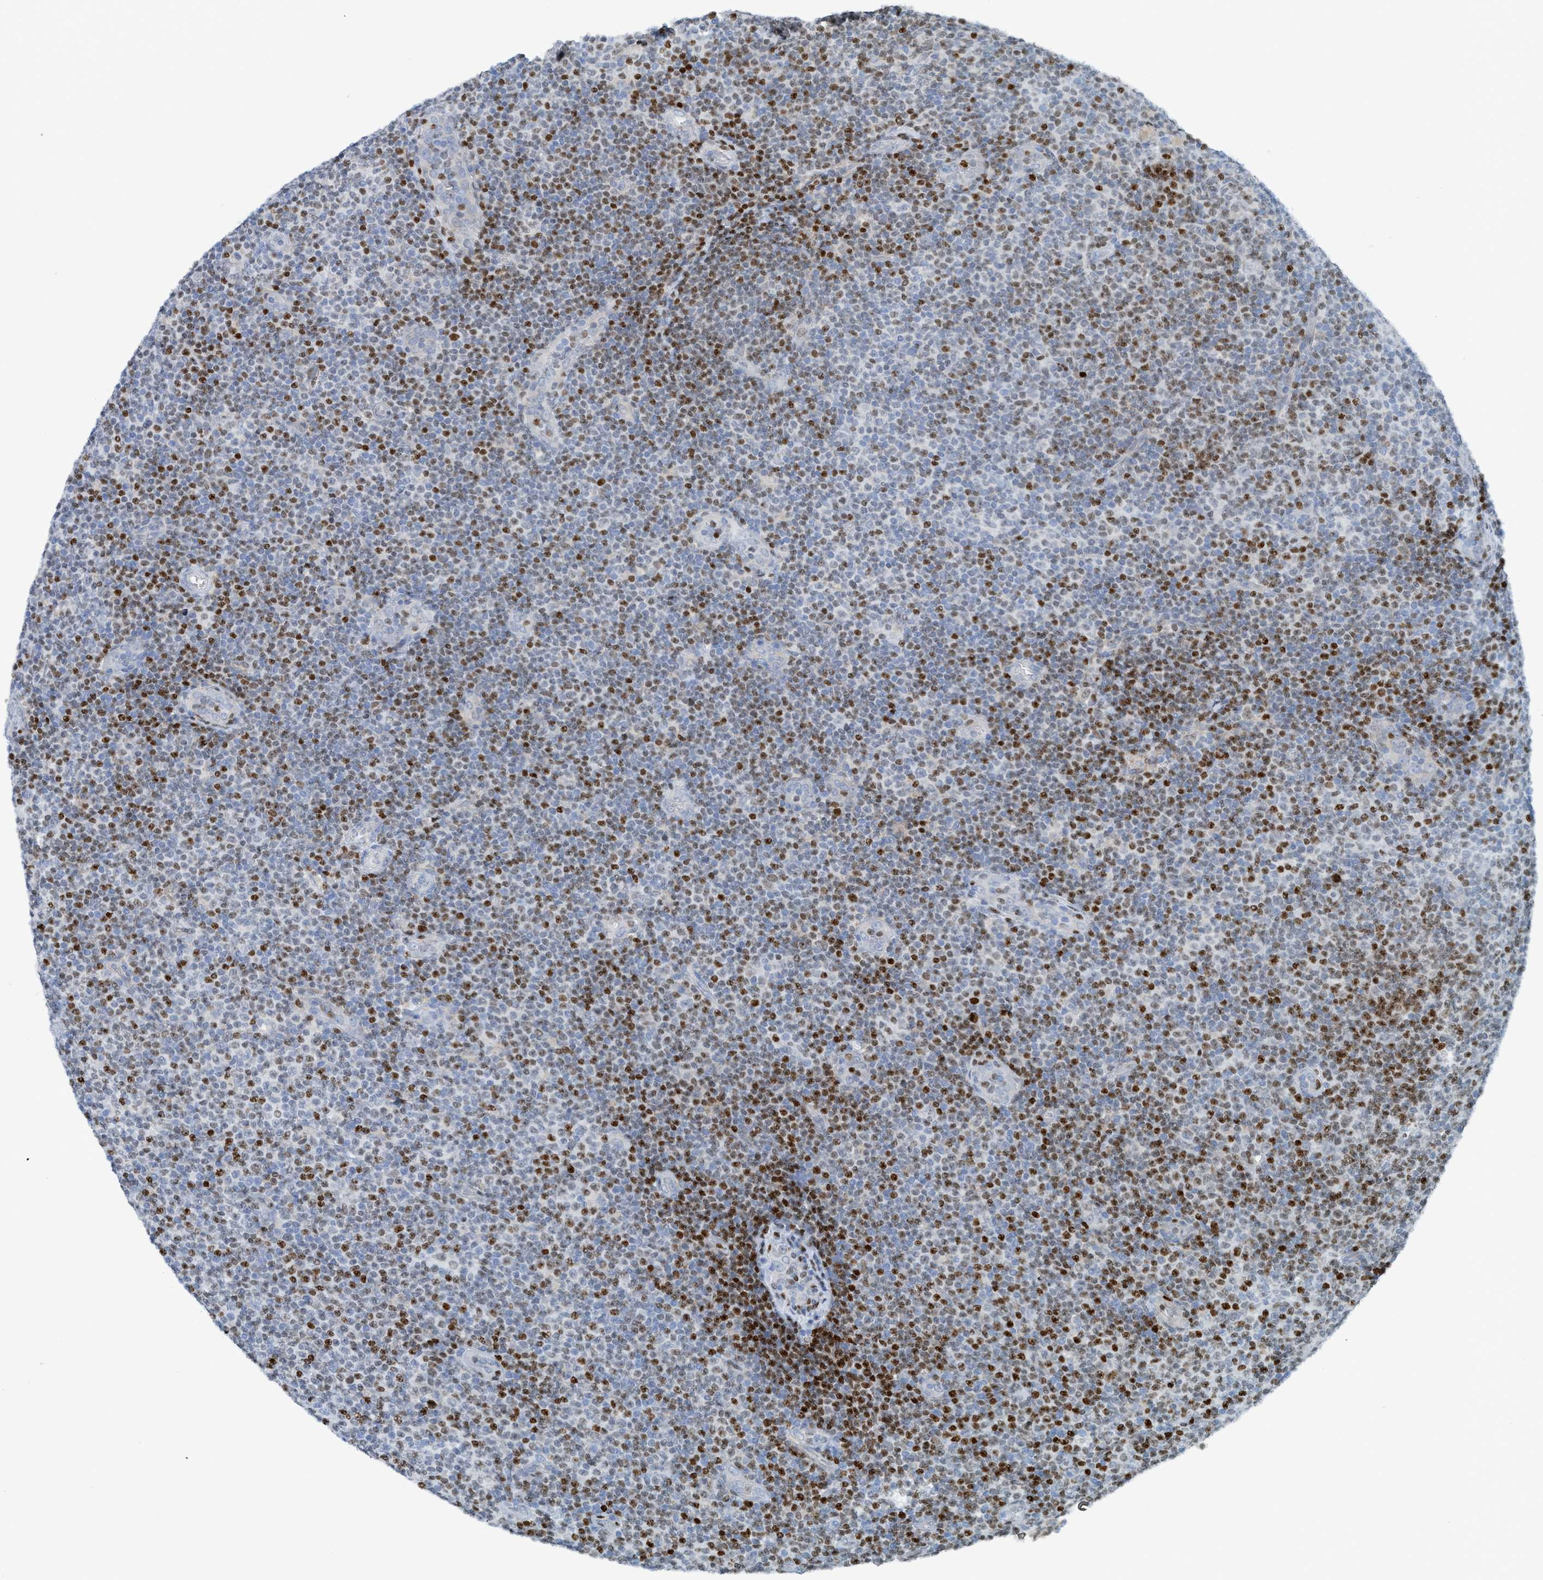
{"staining": {"intensity": "moderate", "quantity": "25%-75%", "location": "nuclear"}, "tissue": "lymphoma", "cell_type": "Tumor cells", "image_type": "cancer", "snomed": [{"axis": "morphology", "description": "Malignant lymphoma, non-Hodgkin's type, Low grade"}, {"axis": "topography", "description": "Lymph node"}], "caption": "Lymphoma stained with a brown dye reveals moderate nuclear positive staining in about 25%-75% of tumor cells.", "gene": "SH3D19", "patient": {"sex": "male", "age": 83}}